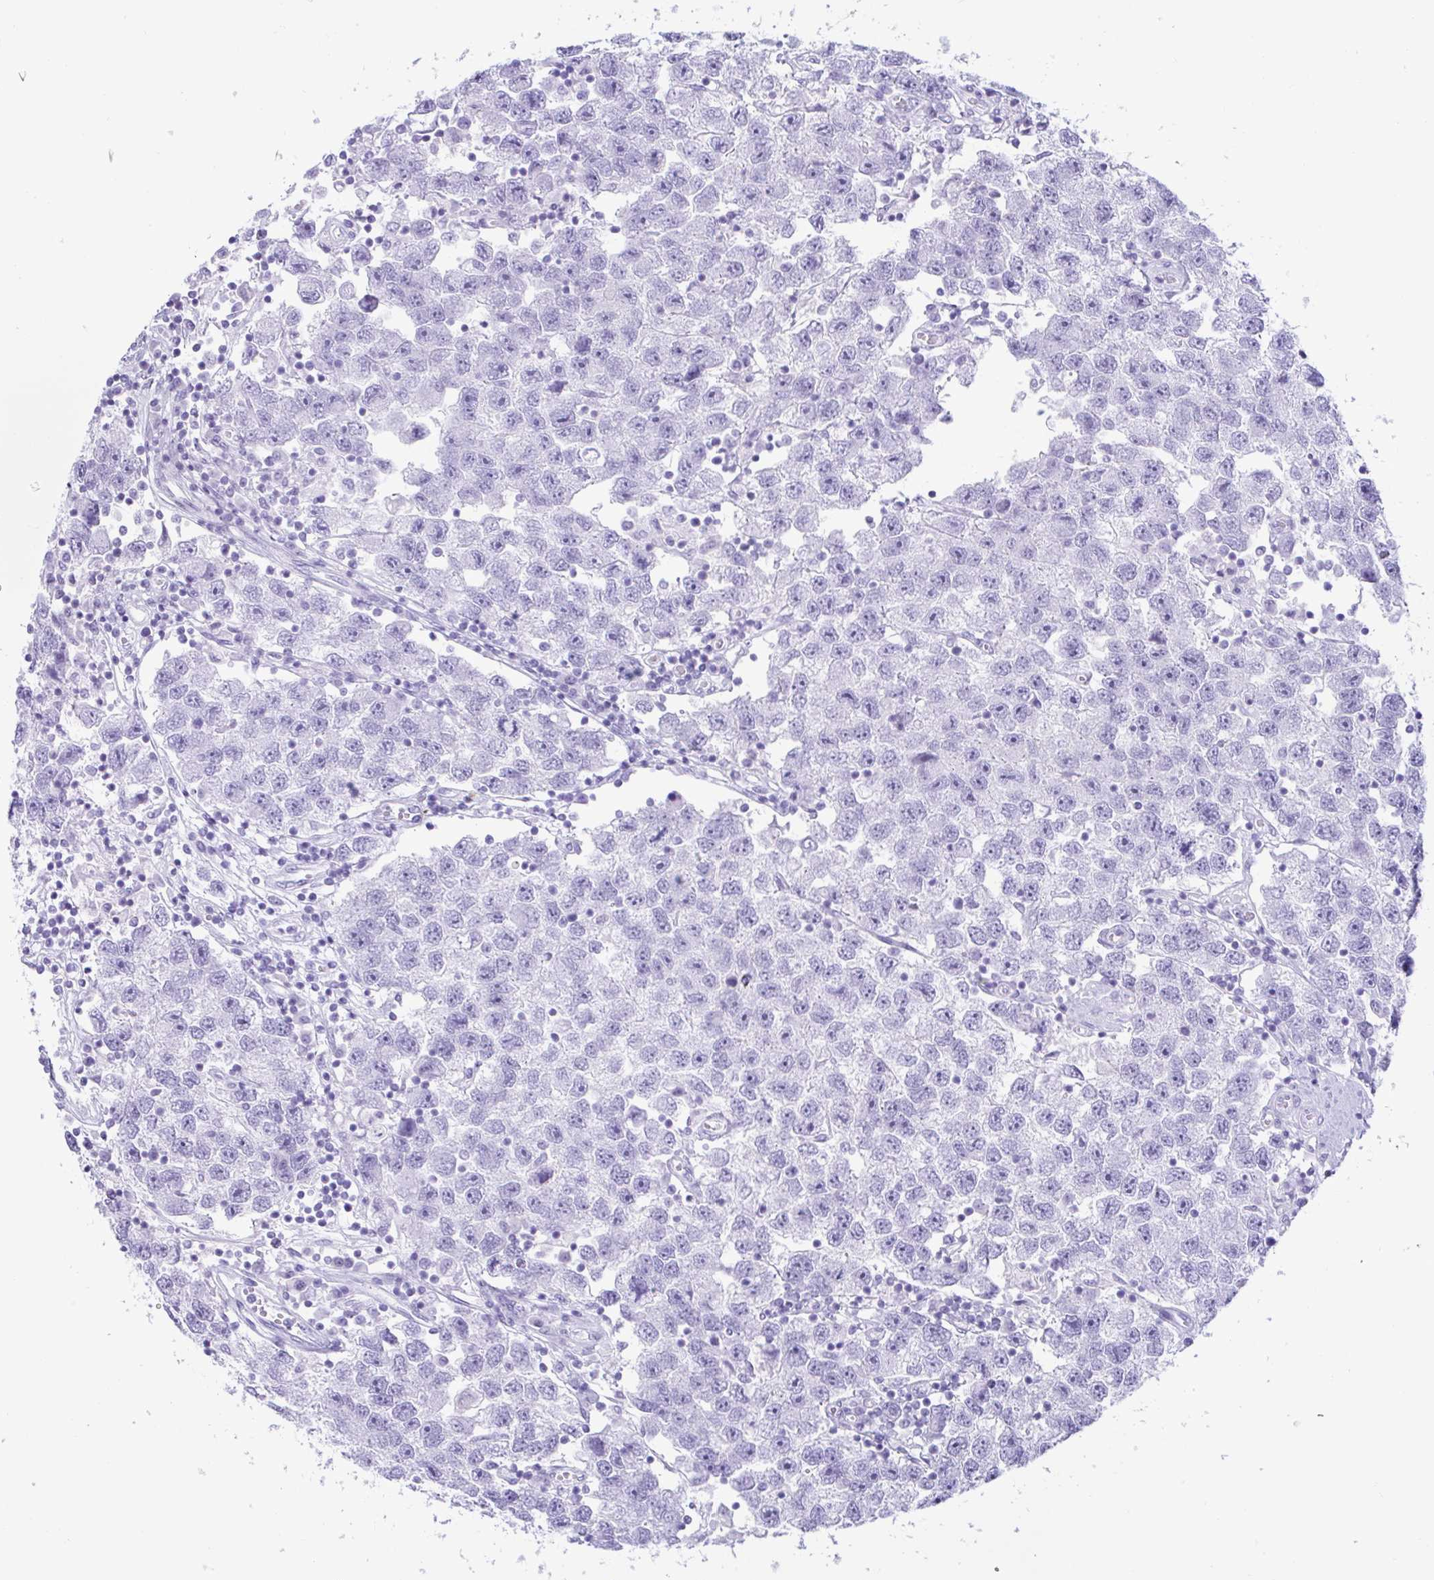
{"staining": {"intensity": "negative", "quantity": "none", "location": "none"}, "tissue": "testis cancer", "cell_type": "Tumor cells", "image_type": "cancer", "snomed": [{"axis": "morphology", "description": "Seminoma, NOS"}, {"axis": "topography", "description": "Testis"}], "caption": "Tumor cells show no significant expression in seminoma (testis).", "gene": "MRGPRG", "patient": {"sex": "male", "age": 26}}